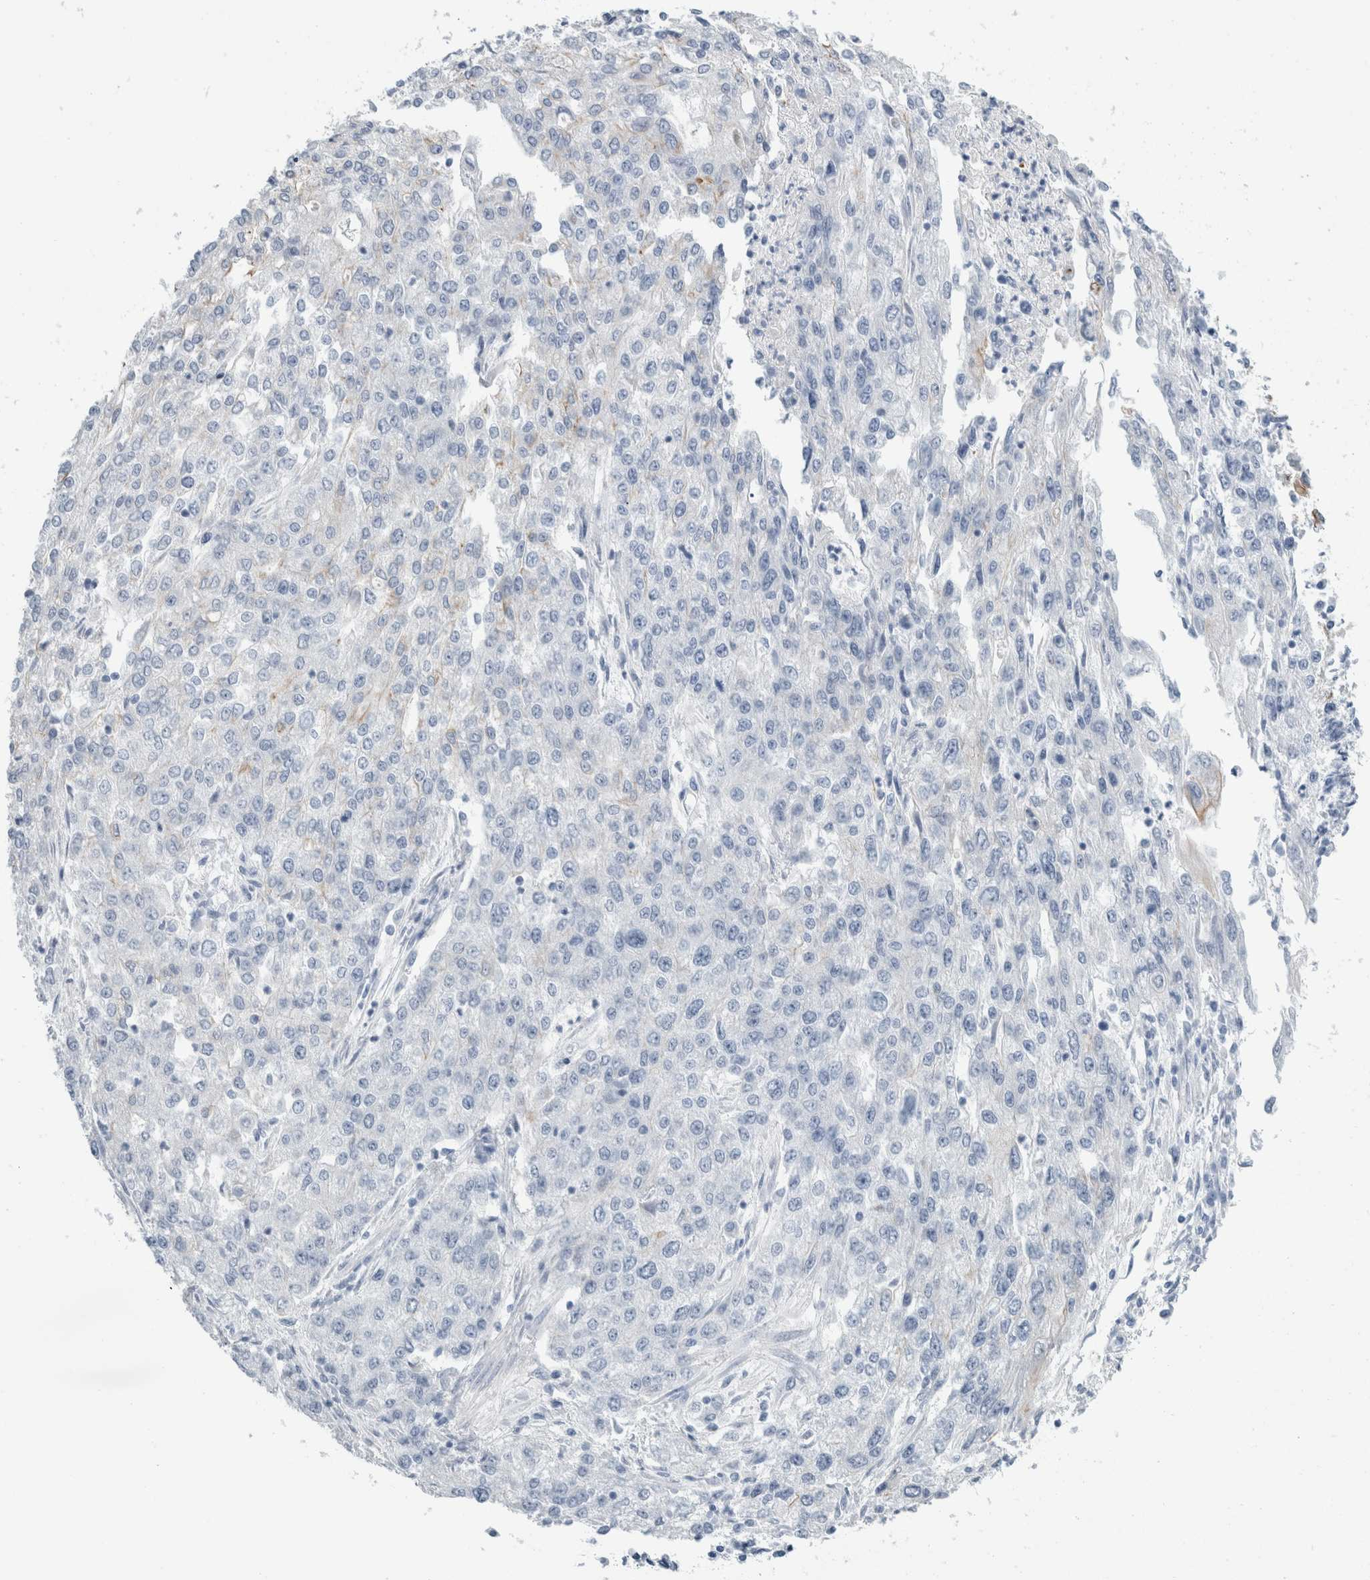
{"staining": {"intensity": "negative", "quantity": "none", "location": "none"}, "tissue": "endometrial cancer", "cell_type": "Tumor cells", "image_type": "cancer", "snomed": [{"axis": "morphology", "description": "Adenocarcinoma, NOS"}, {"axis": "topography", "description": "Endometrium"}], "caption": "IHC micrograph of human endometrial cancer stained for a protein (brown), which shows no staining in tumor cells. Nuclei are stained in blue.", "gene": "RPH3AL", "patient": {"sex": "female", "age": 49}}